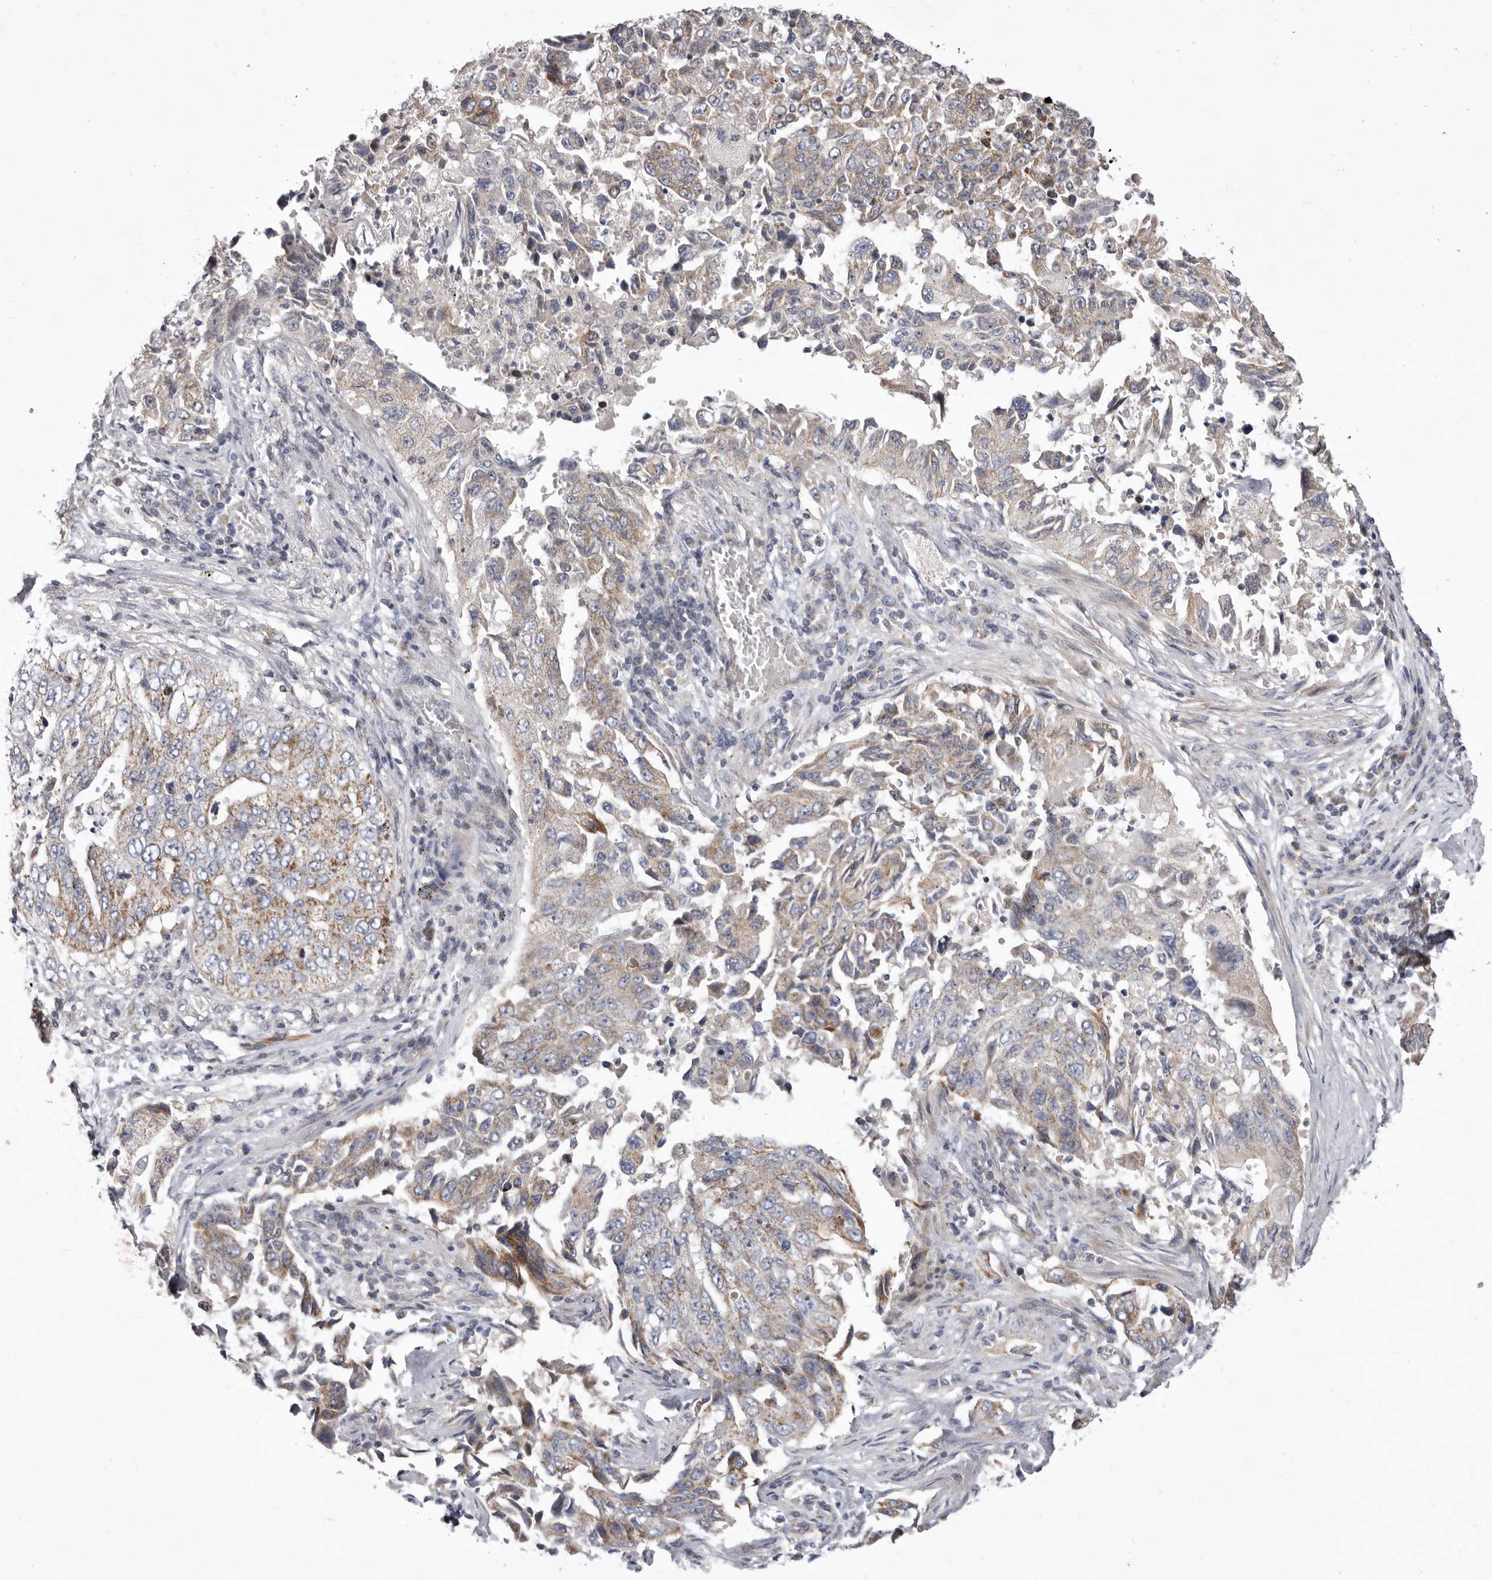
{"staining": {"intensity": "moderate", "quantity": "25%-75%", "location": "cytoplasmic/membranous"}, "tissue": "lung cancer", "cell_type": "Tumor cells", "image_type": "cancer", "snomed": [{"axis": "morphology", "description": "Adenocarcinoma, NOS"}, {"axis": "topography", "description": "Lung"}], "caption": "Brown immunohistochemical staining in lung cancer demonstrates moderate cytoplasmic/membranous staining in approximately 25%-75% of tumor cells. (Stains: DAB in brown, nuclei in blue, Microscopy: brightfield microscopy at high magnification).", "gene": "TIMM17B", "patient": {"sex": "female", "age": 51}}